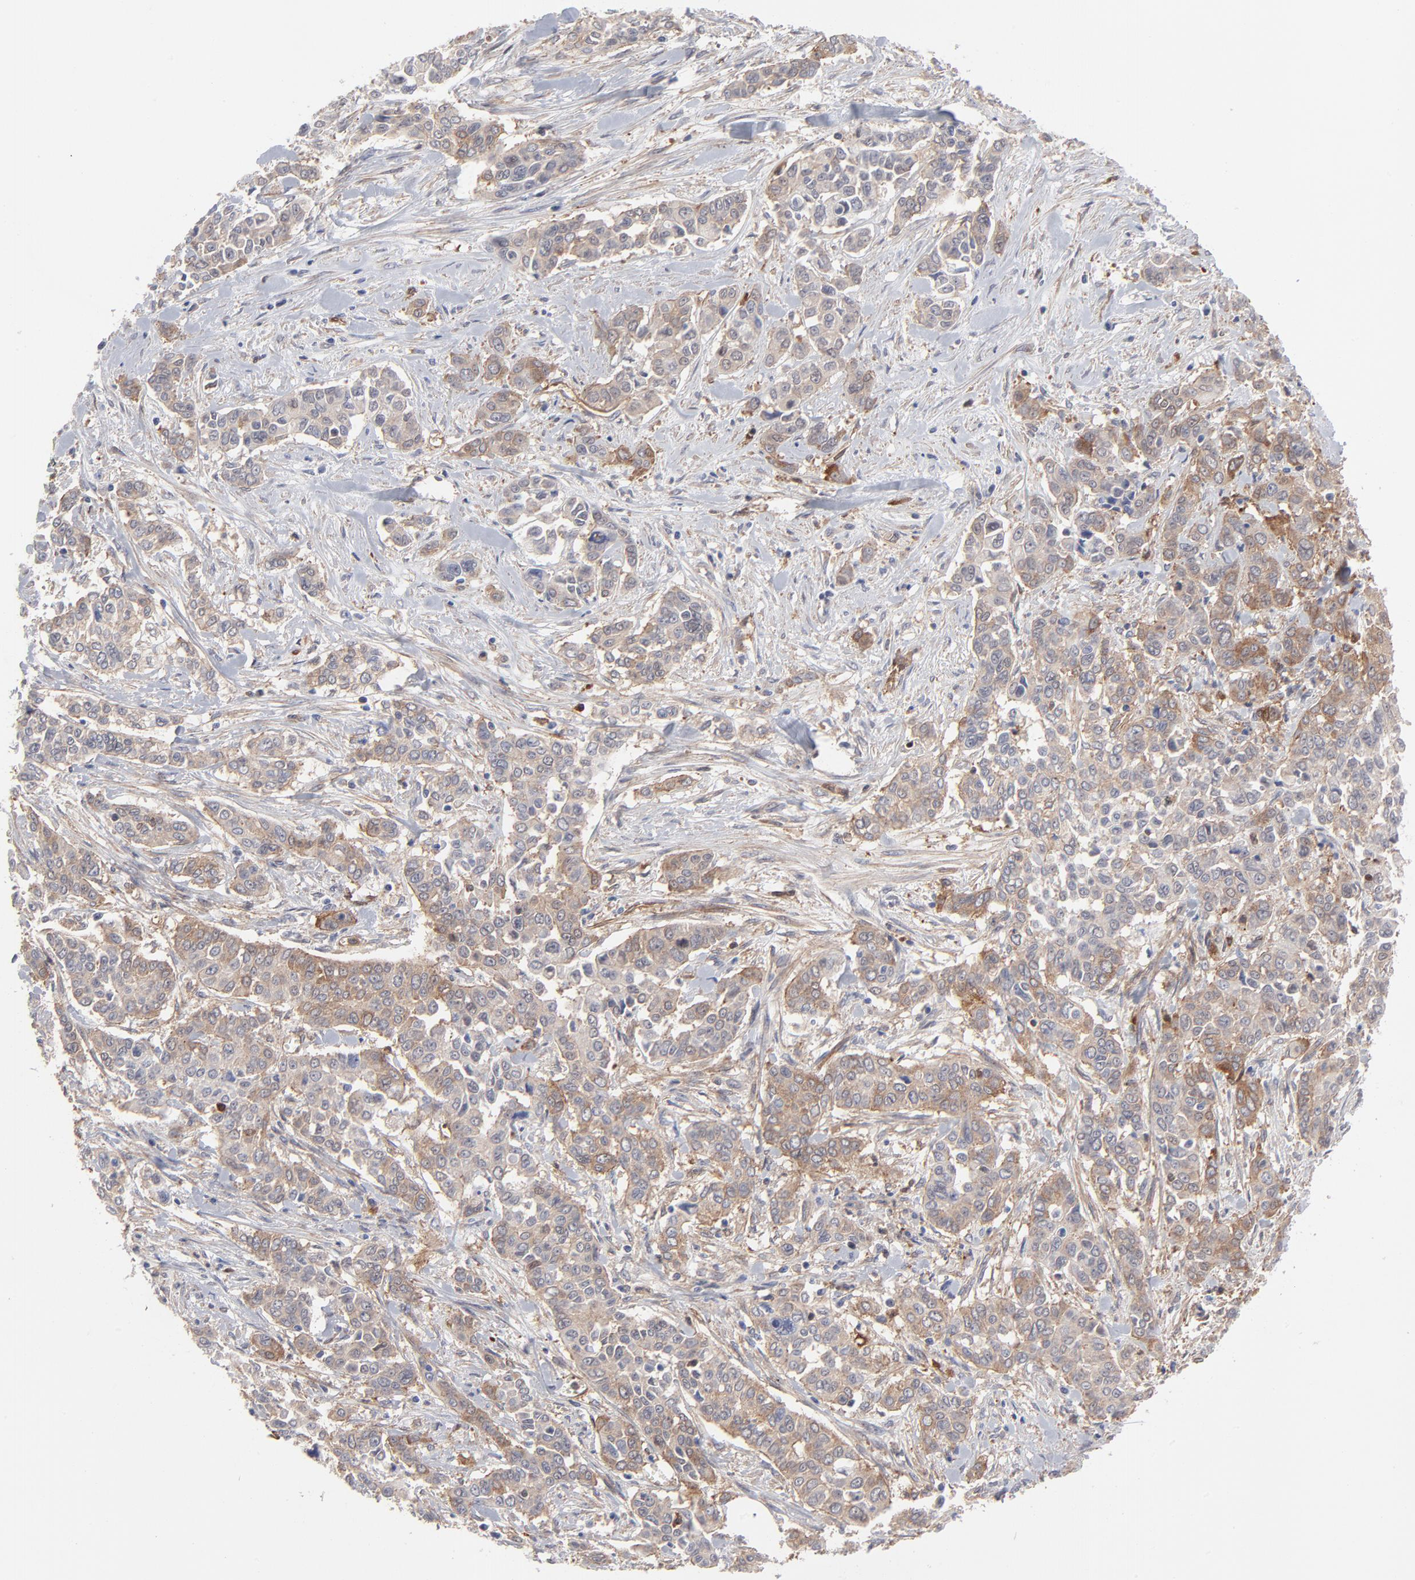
{"staining": {"intensity": "weak", "quantity": ">75%", "location": "cytoplasmic/membranous"}, "tissue": "pancreatic cancer", "cell_type": "Tumor cells", "image_type": "cancer", "snomed": [{"axis": "morphology", "description": "Adenocarcinoma, NOS"}, {"axis": "topography", "description": "Pancreas"}], "caption": "Tumor cells show low levels of weak cytoplasmic/membranous expression in approximately >75% of cells in pancreatic cancer (adenocarcinoma).", "gene": "PXN", "patient": {"sex": "female", "age": 52}}